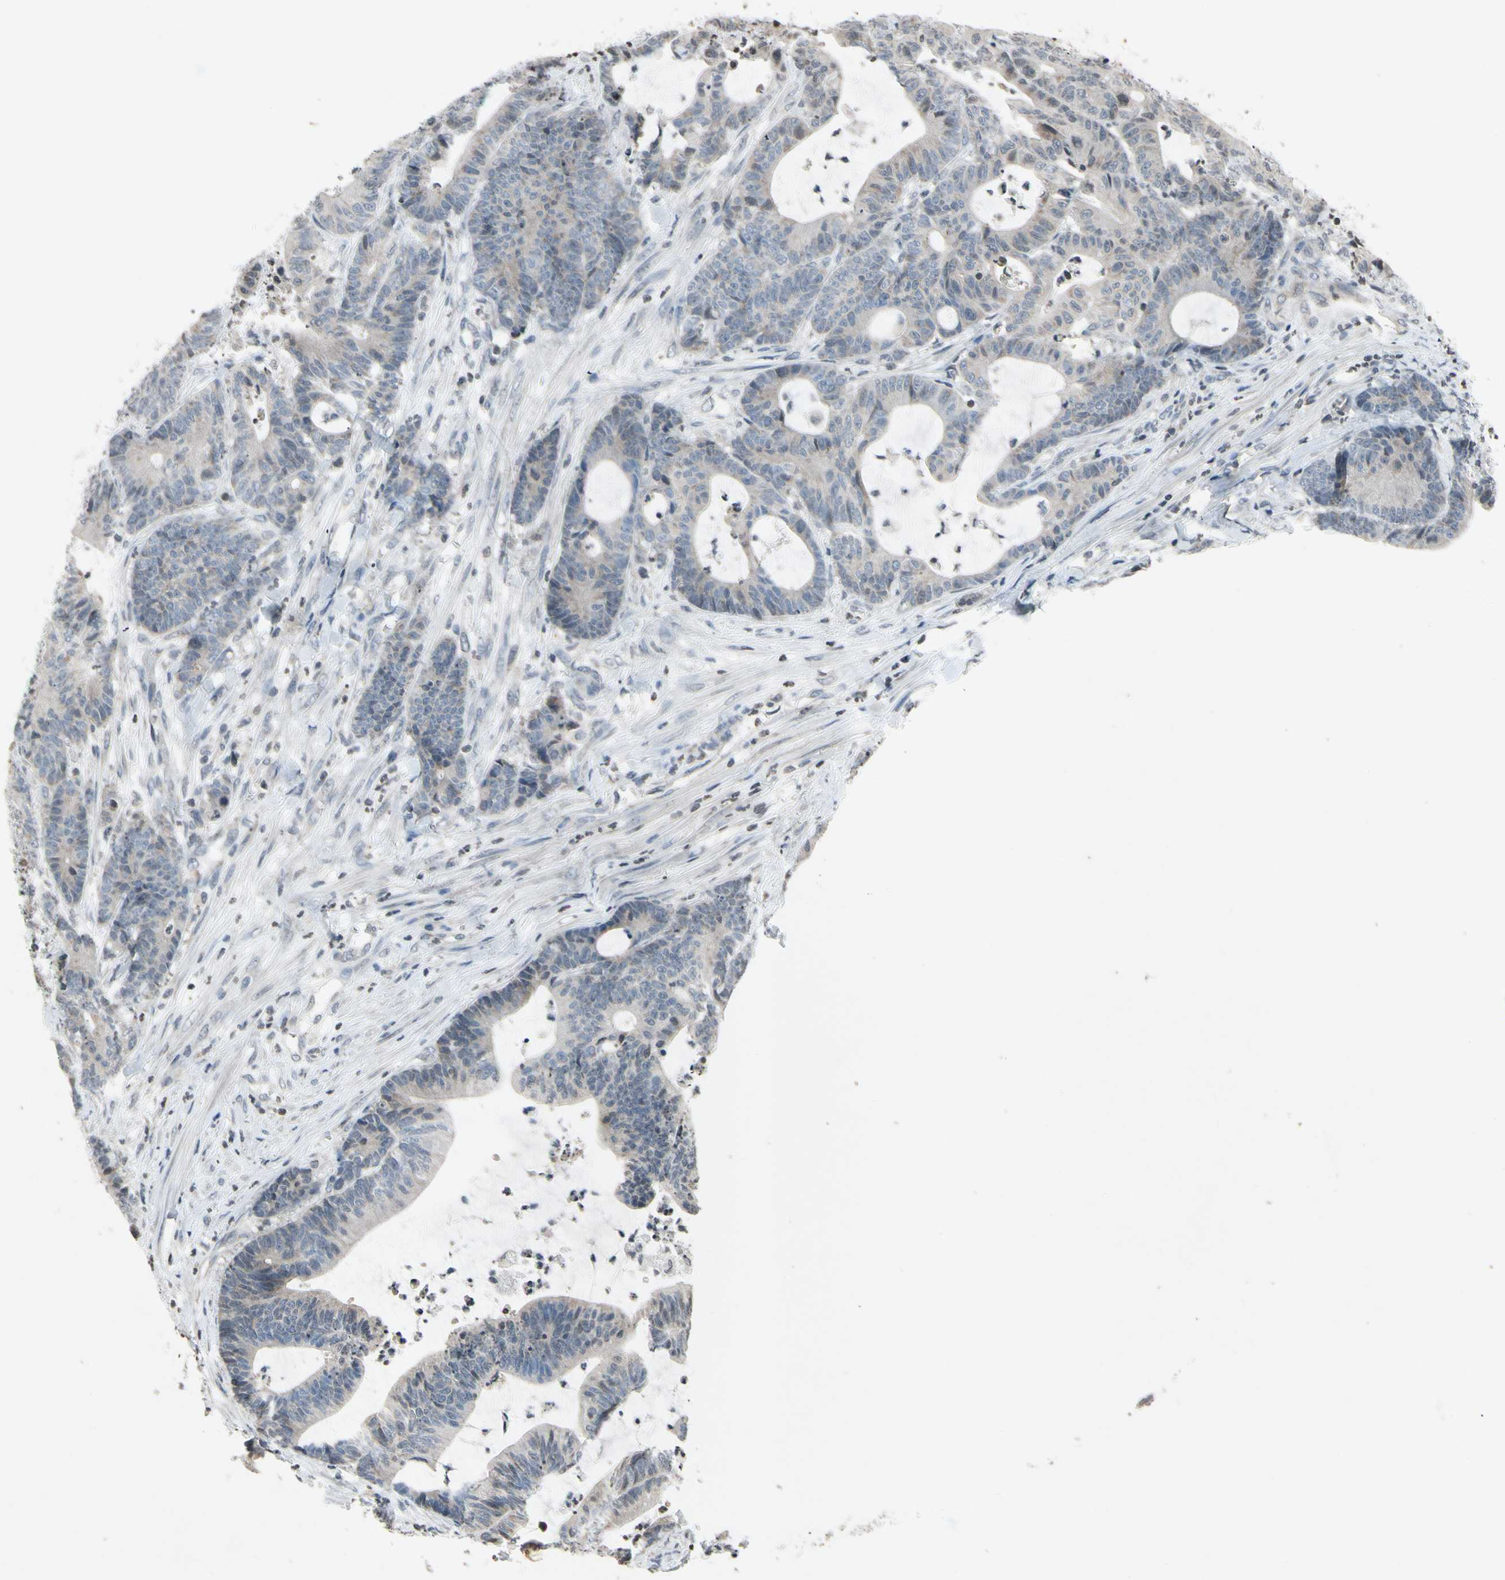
{"staining": {"intensity": "weak", "quantity": ">75%", "location": "cytoplasmic/membranous"}, "tissue": "colorectal cancer", "cell_type": "Tumor cells", "image_type": "cancer", "snomed": [{"axis": "morphology", "description": "Adenocarcinoma, NOS"}, {"axis": "topography", "description": "Colon"}], "caption": "A low amount of weak cytoplasmic/membranous staining is identified in about >75% of tumor cells in colorectal adenocarcinoma tissue. (brown staining indicates protein expression, while blue staining denotes nuclei).", "gene": "CLDN11", "patient": {"sex": "female", "age": 84}}